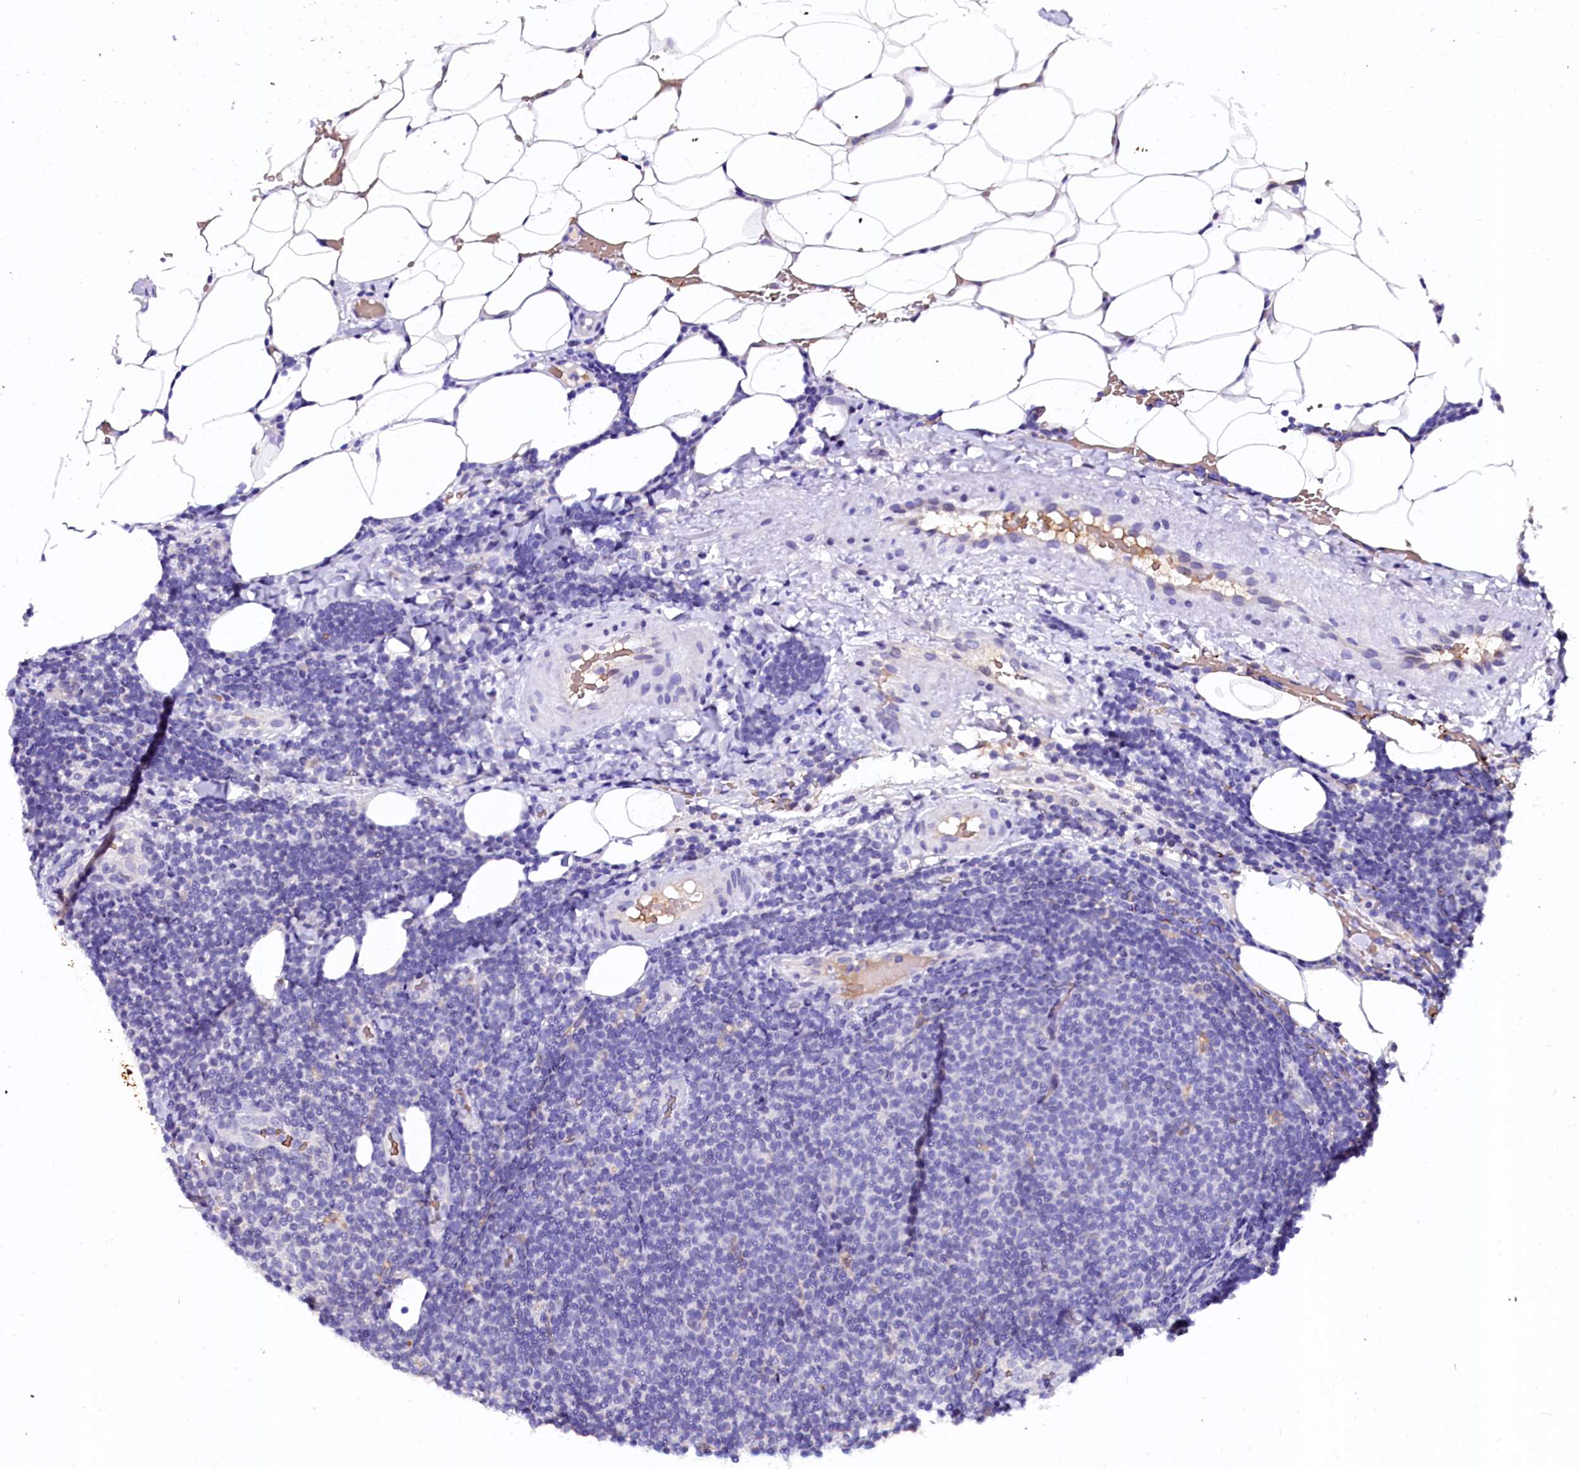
{"staining": {"intensity": "negative", "quantity": "none", "location": "none"}, "tissue": "lymphoma", "cell_type": "Tumor cells", "image_type": "cancer", "snomed": [{"axis": "morphology", "description": "Malignant lymphoma, non-Hodgkin's type, Low grade"}, {"axis": "topography", "description": "Lymph node"}], "caption": "DAB immunohistochemical staining of low-grade malignant lymphoma, non-Hodgkin's type demonstrates no significant staining in tumor cells.", "gene": "CTDSPL2", "patient": {"sex": "male", "age": 66}}